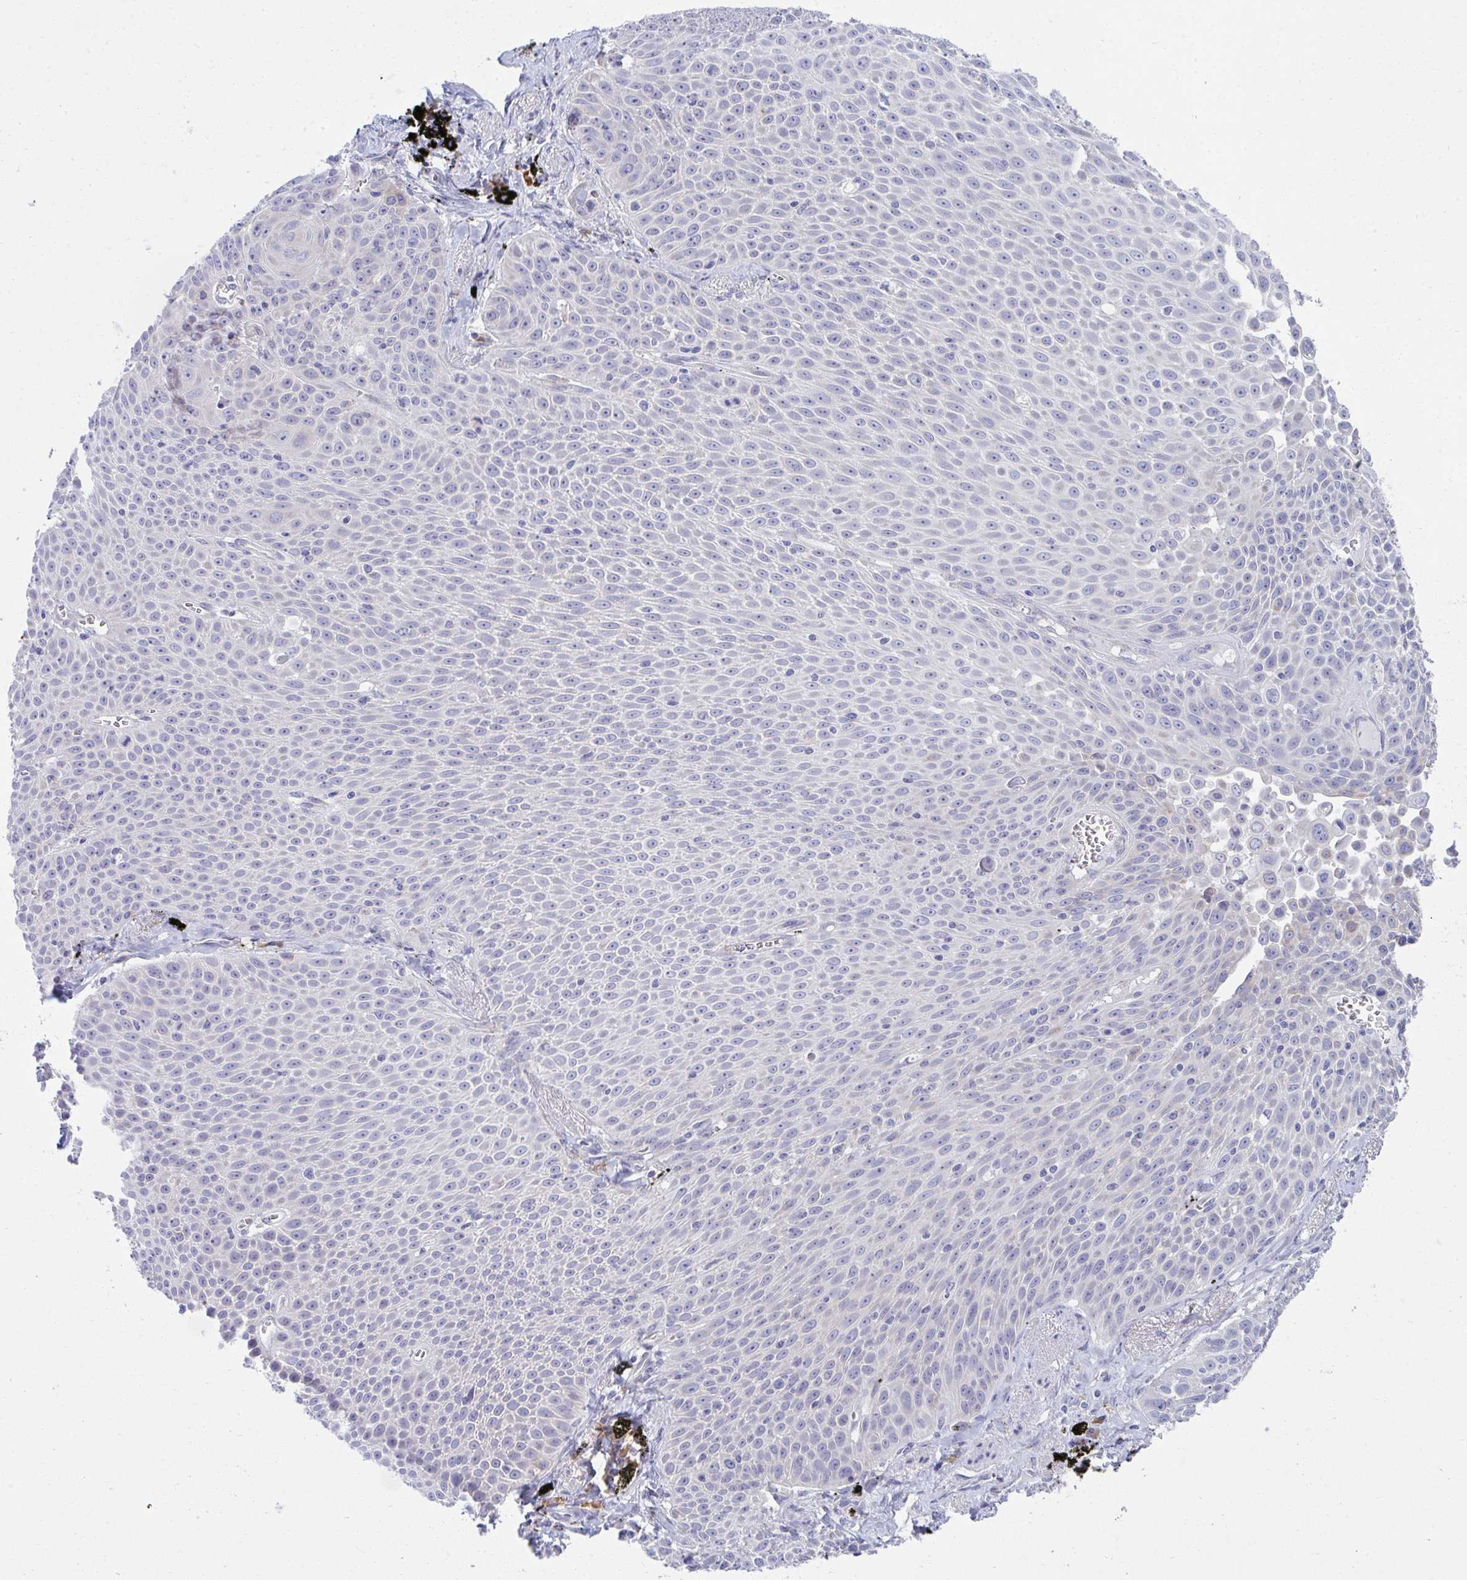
{"staining": {"intensity": "negative", "quantity": "none", "location": "none"}, "tissue": "lung cancer", "cell_type": "Tumor cells", "image_type": "cancer", "snomed": [{"axis": "morphology", "description": "Squamous cell carcinoma, NOS"}, {"axis": "morphology", "description": "Squamous cell carcinoma, metastatic, NOS"}, {"axis": "topography", "description": "Lymph node"}, {"axis": "topography", "description": "Lung"}], "caption": "Tumor cells are negative for brown protein staining in lung cancer. Brightfield microscopy of IHC stained with DAB (3,3'-diaminobenzidine) (brown) and hematoxylin (blue), captured at high magnification.", "gene": "FASLG", "patient": {"sex": "female", "age": 62}}